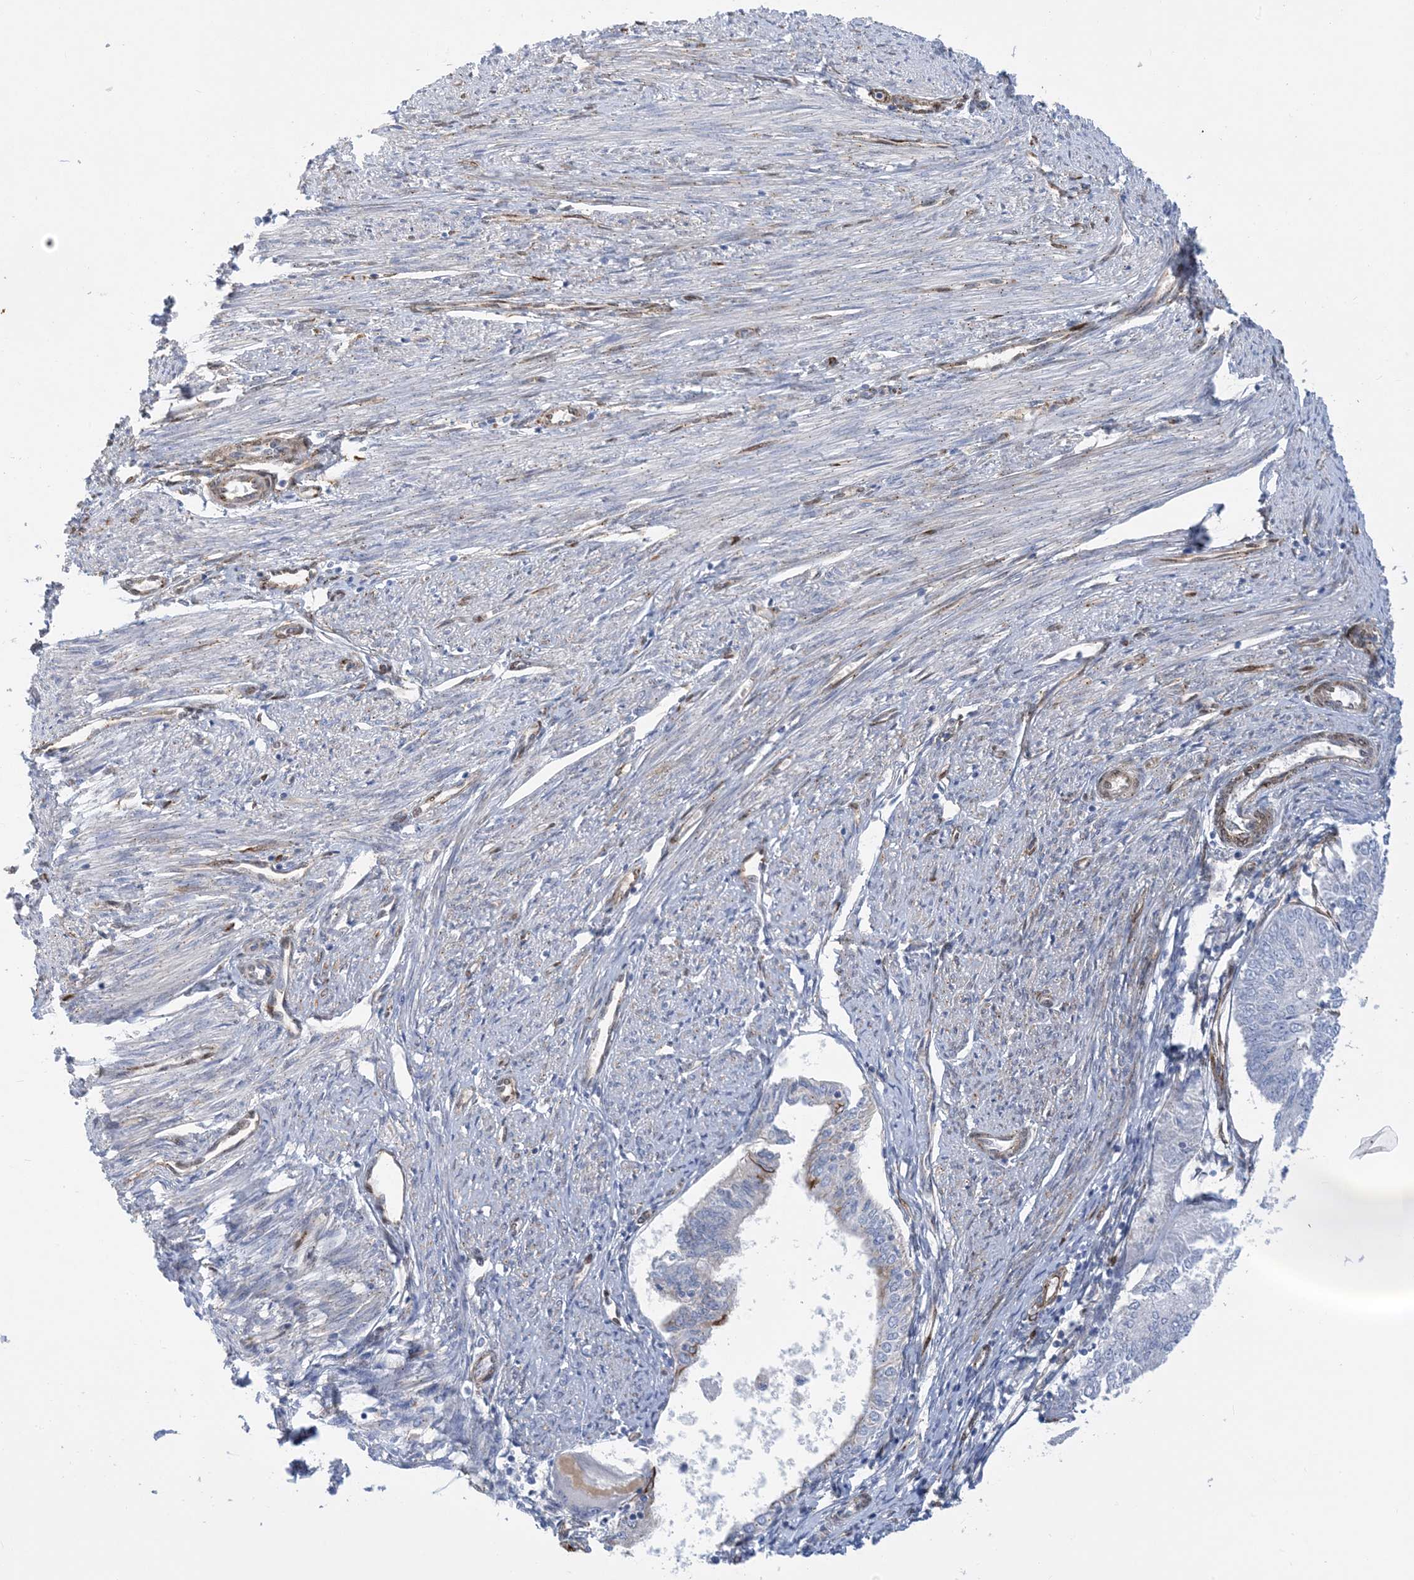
{"staining": {"intensity": "negative", "quantity": "none", "location": "none"}, "tissue": "endometrial cancer", "cell_type": "Tumor cells", "image_type": "cancer", "snomed": [{"axis": "morphology", "description": "Adenocarcinoma, NOS"}, {"axis": "topography", "description": "Endometrium"}], "caption": "This image is of endometrial cancer stained with IHC to label a protein in brown with the nuclei are counter-stained blue. There is no positivity in tumor cells.", "gene": "RBMS3", "patient": {"sex": "female", "age": 58}}